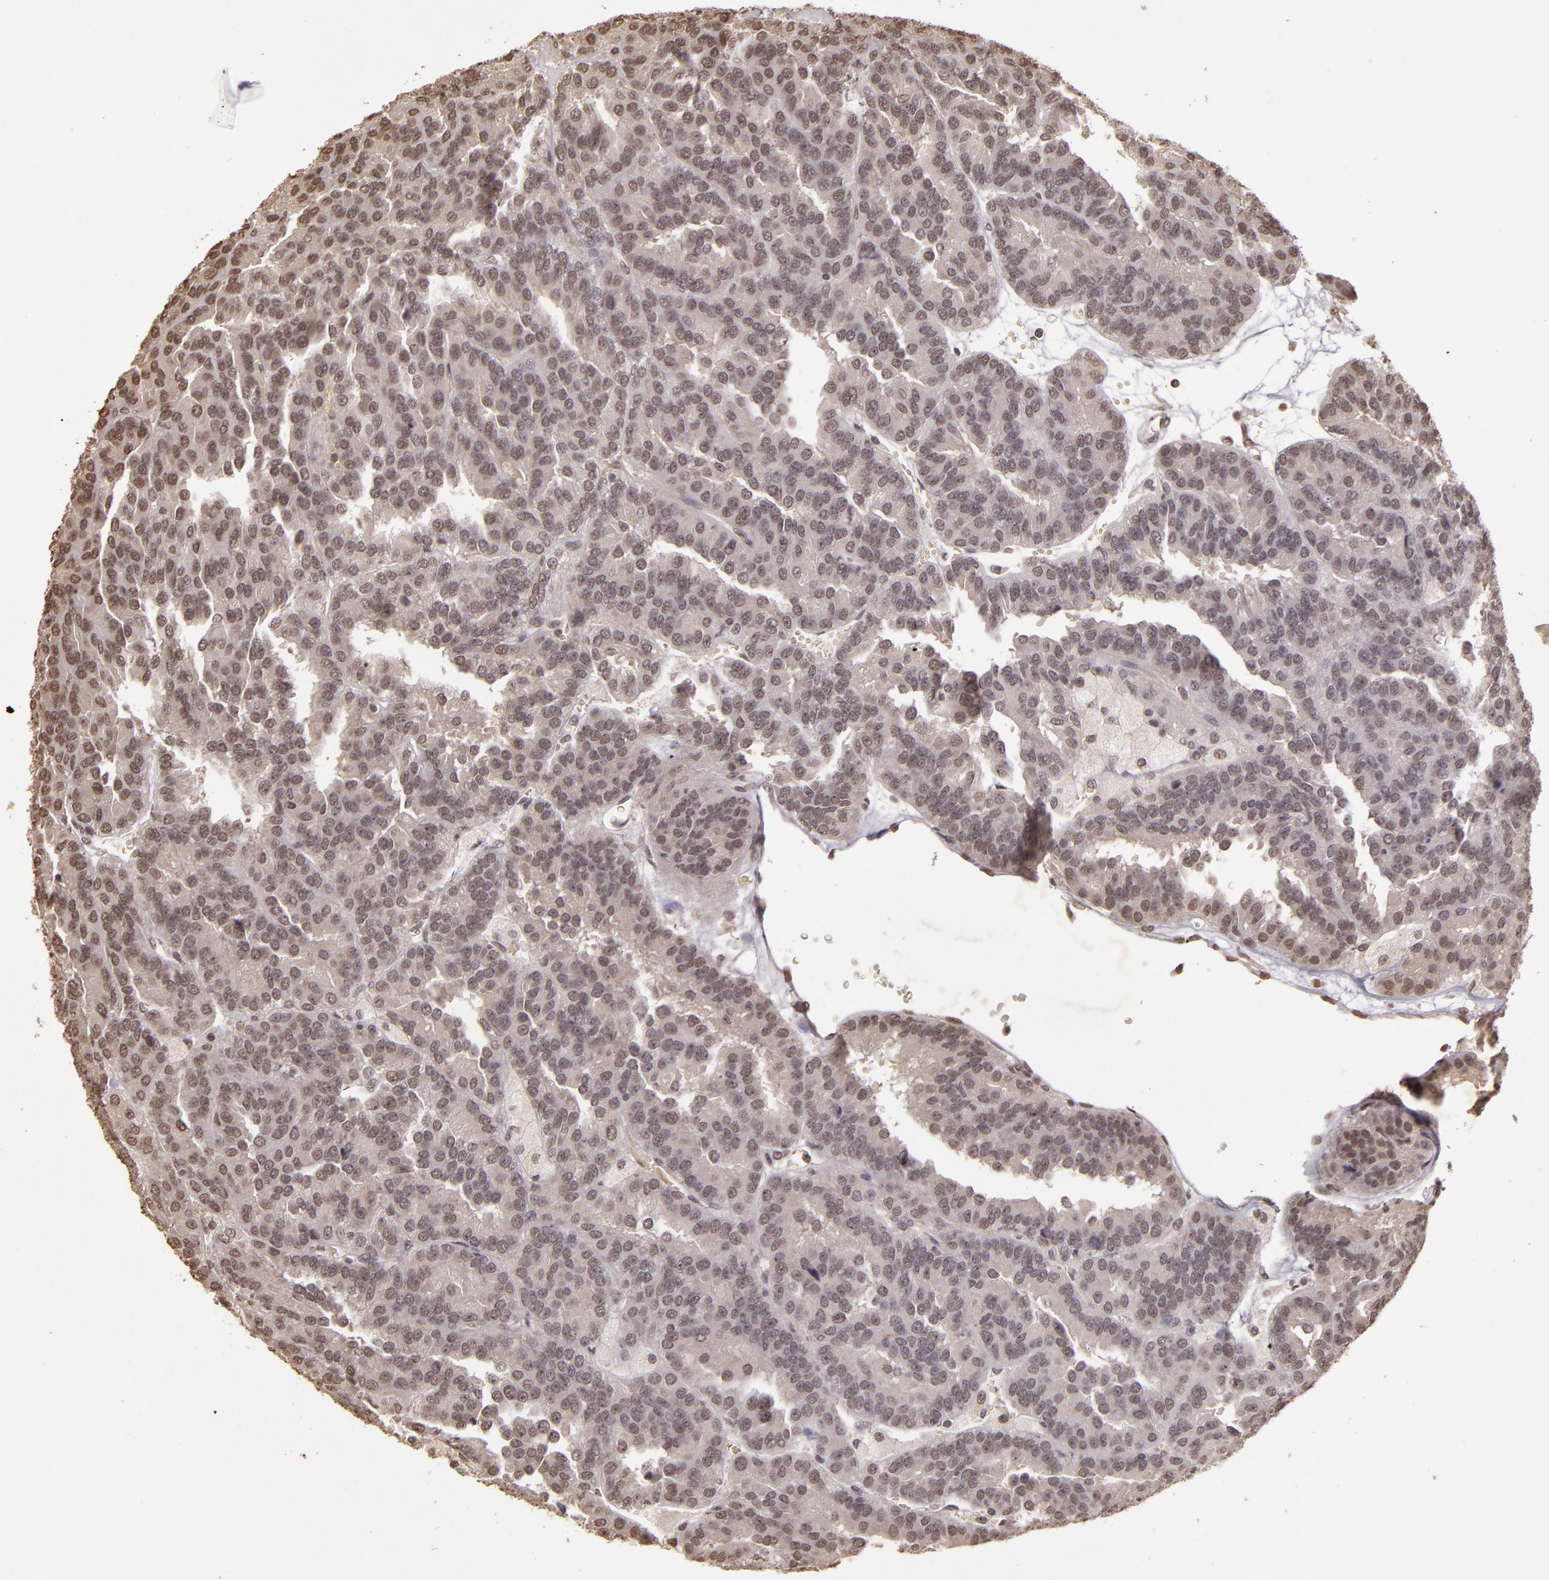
{"staining": {"intensity": "weak", "quantity": ">75%", "location": "cytoplasmic/membranous,nuclear"}, "tissue": "renal cancer", "cell_type": "Tumor cells", "image_type": "cancer", "snomed": [{"axis": "morphology", "description": "Adenocarcinoma, NOS"}, {"axis": "topography", "description": "Kidney"}], "caption": "A low amount of weak cytoplasmic/membranous and nuclear positivity is appreciated in approximately >75% of tumor cells in renal cancer (adenocarcinoma) tissue. Using DAB (3,3'-diaminobenzidine) (brown) and hematoxylin (blue) stains, captured at high magnification using brightfield microscopy.", "gene": "CUL1", "patient": {"sex": "male", "age": 46}}